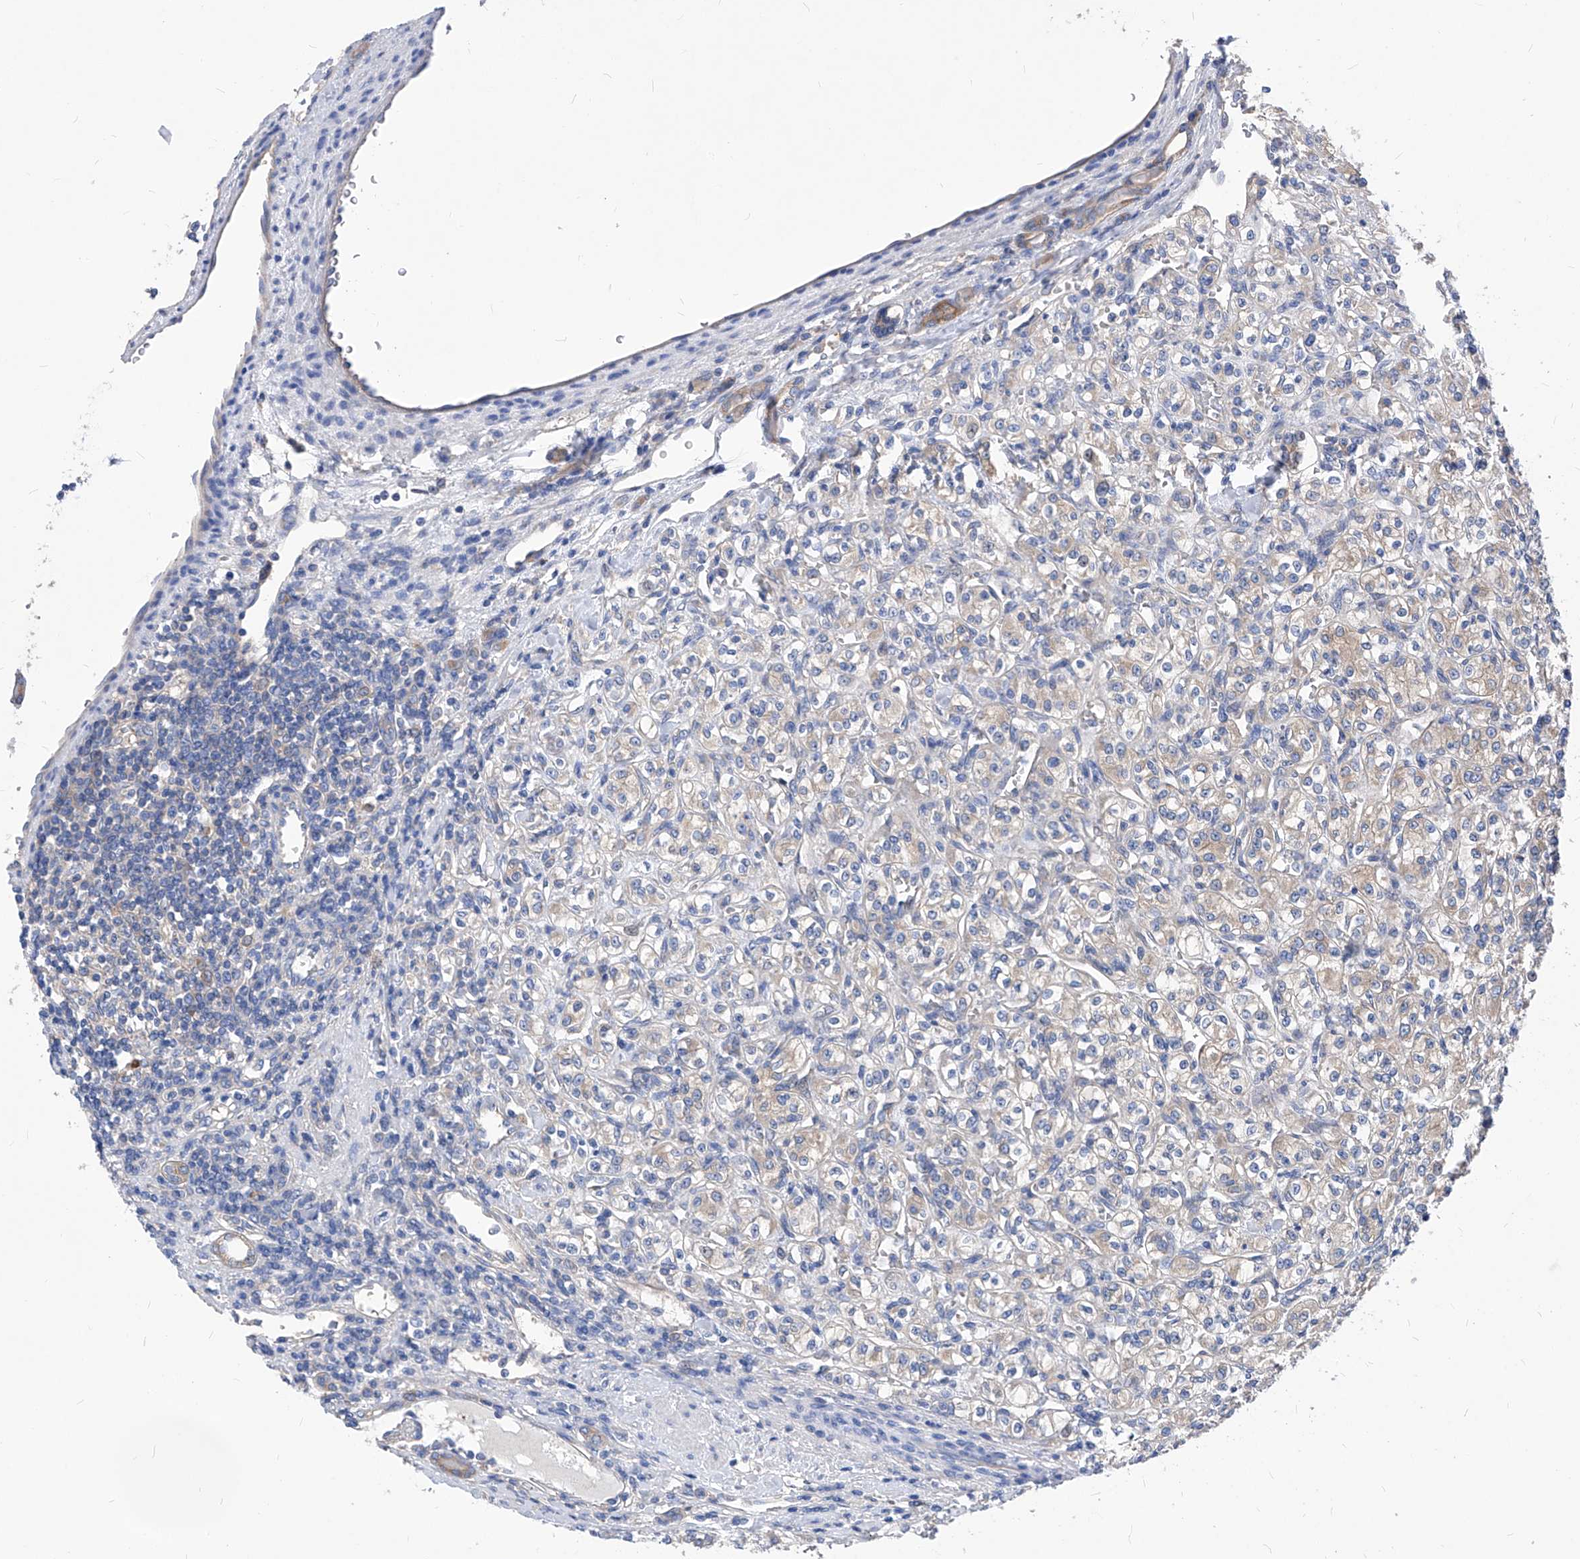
{"staining": {"intensity": "weak", "quantity": "<25%", "location": "cytoplasmic/membranous"}, "tissue": "renal cancer", "cell_type": "Tumor cells", "image_type": "cancer", "snomed": [{"axis": "morphology", "description": "Adenocarcinoma, NOS"}, {"axis": "topography", "description": "Kidney"}], "caption": "This is an IHC micrograph of human renal cancer (adenocarcinoma). There is no expression in tumor cells.", "gene": "XPNPEP1", "patient": {"sex": "male", "age": 77}}